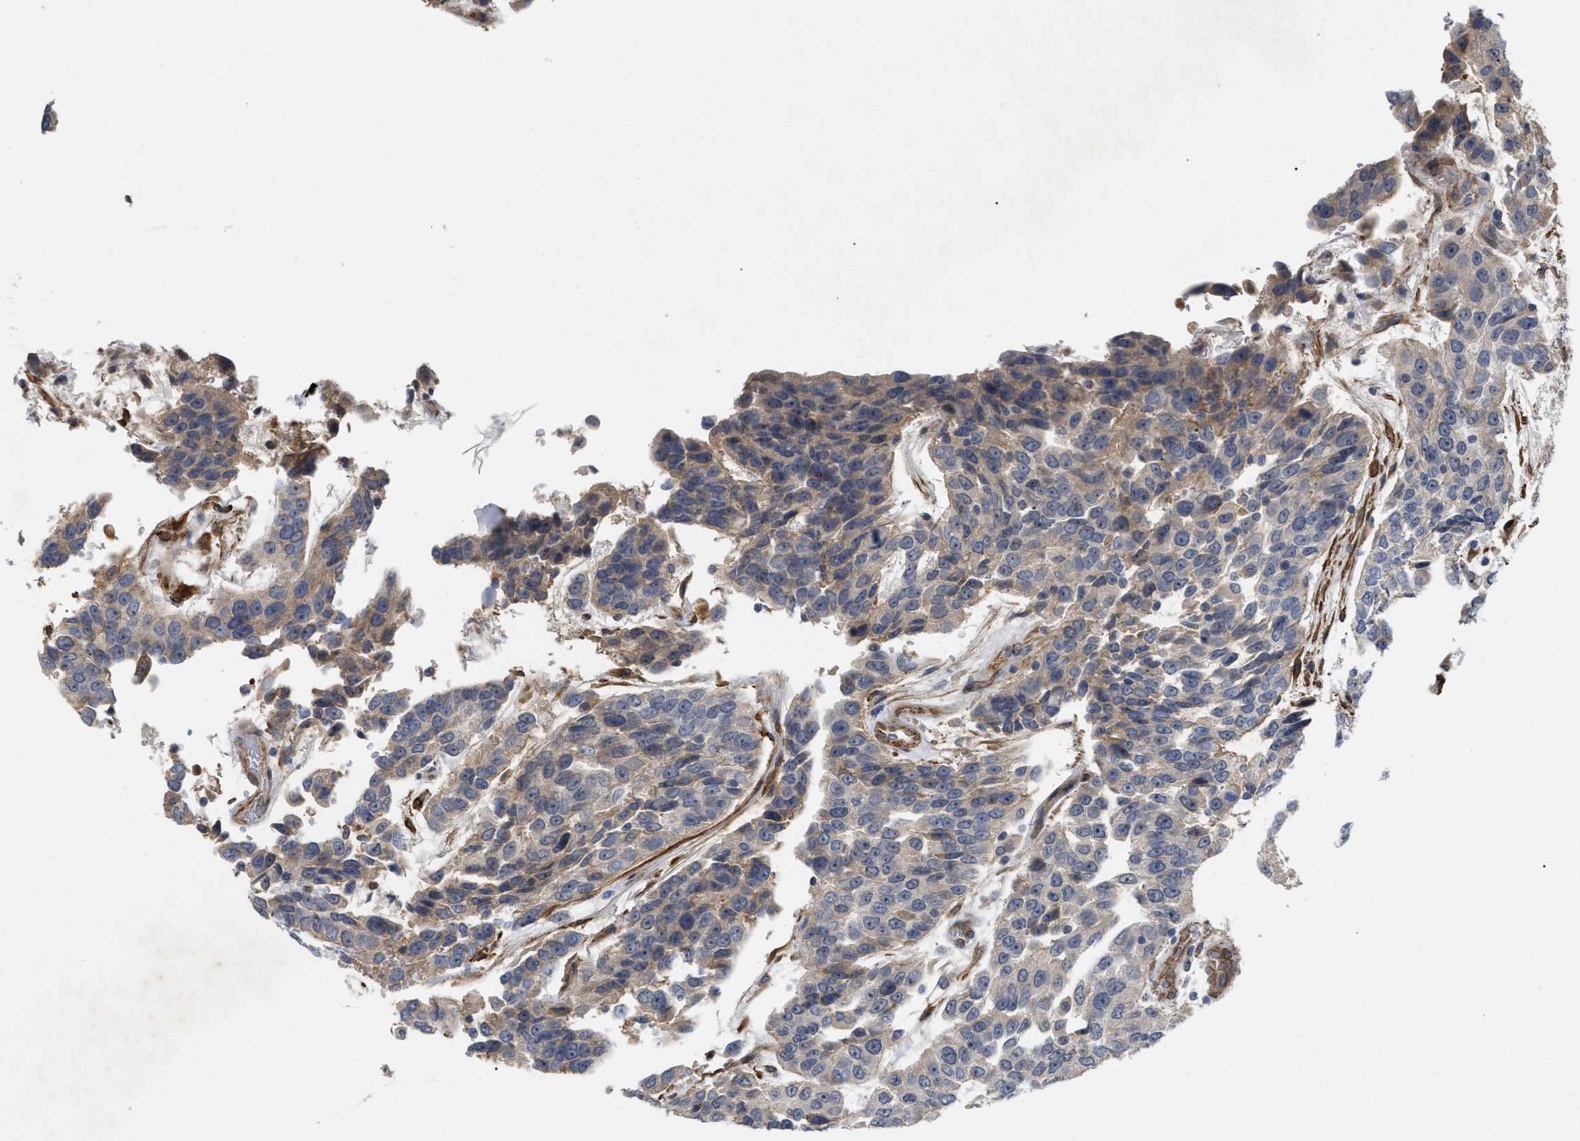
{"staining": {"intensity": "weak", "quantity": "<25%", "location": "cytoplasmic/membranous"}, "tissue": "urothelial cancer", "cell_type": "Tumor cells", "image_type": "cancer", "snomed": [{"axis": "morphology", "description": "Urothelial carcinoma, High grade"}, {"axis": "topography", "description": "Urinary bladder"}], "caption": "Tumor cells are negative for brown protein staining in urothelial cancer. (Immunohistochemistry, brightfield microscopy, high magnification).", "gene": "ST6GALNAC6", "patient": {"sex": "female", "age": 80}}